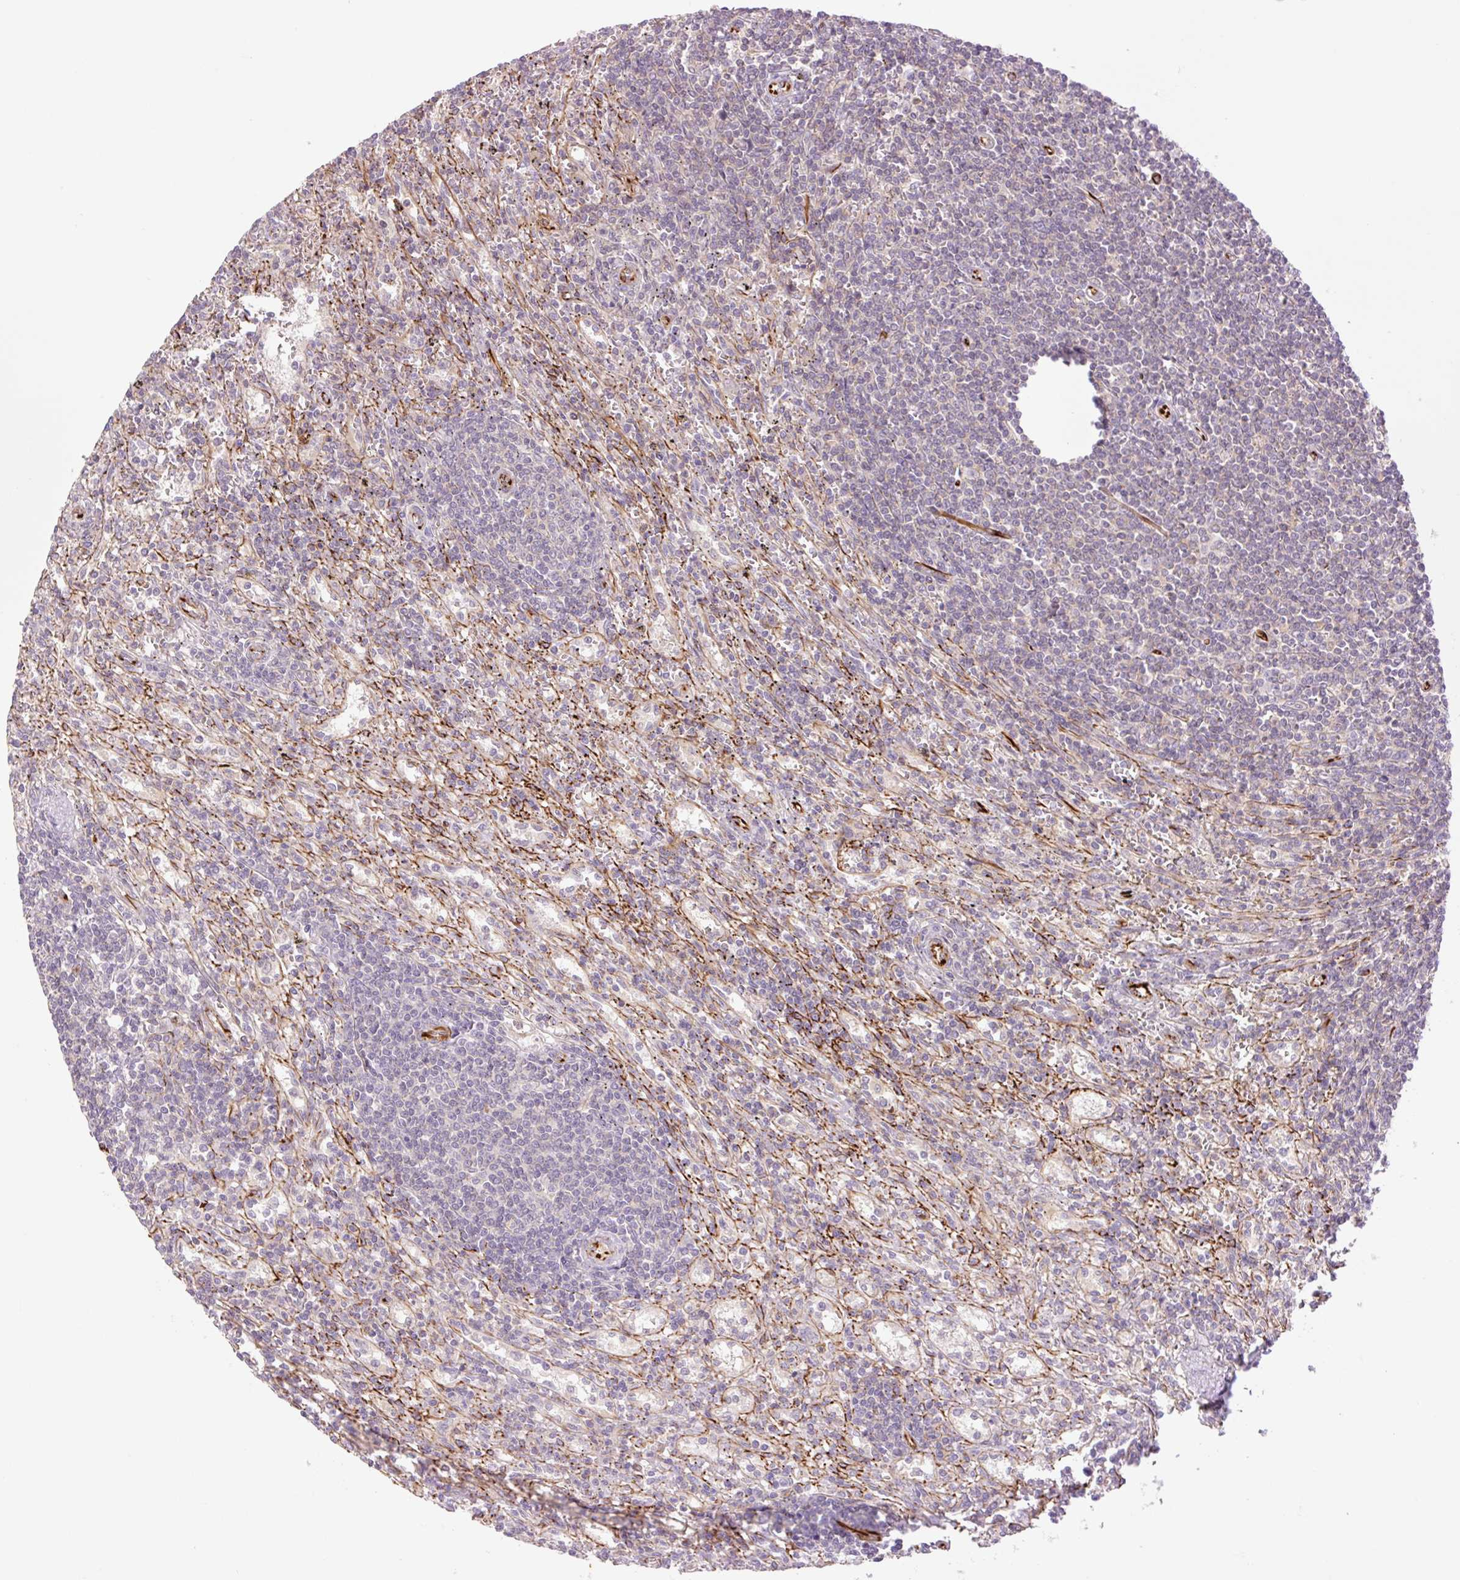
{"staining": {"intensity": "negative", "quantity": "none", "location": "none"}, "tissue": "lymphoma", "cell_type": "Tumor cells", "image_type": "cancer", "snomed": [{"axis": "morphology", "description": "Malignant lymphoma, non-Hodgkin's type, Low grade"}, {"axis": "topography", "description": "Spleen"}], "caption": "High magnification brightfield microscopy of lymphoma stained with DAB (brown) and counterstained with hematoxylin (blue): tumor cells show no significant expression. (Brightfield microscopy of DAB IHC at high magnification).", "gene": "ZFYVE21", "patient": {"sex": "male", "age": 76}}